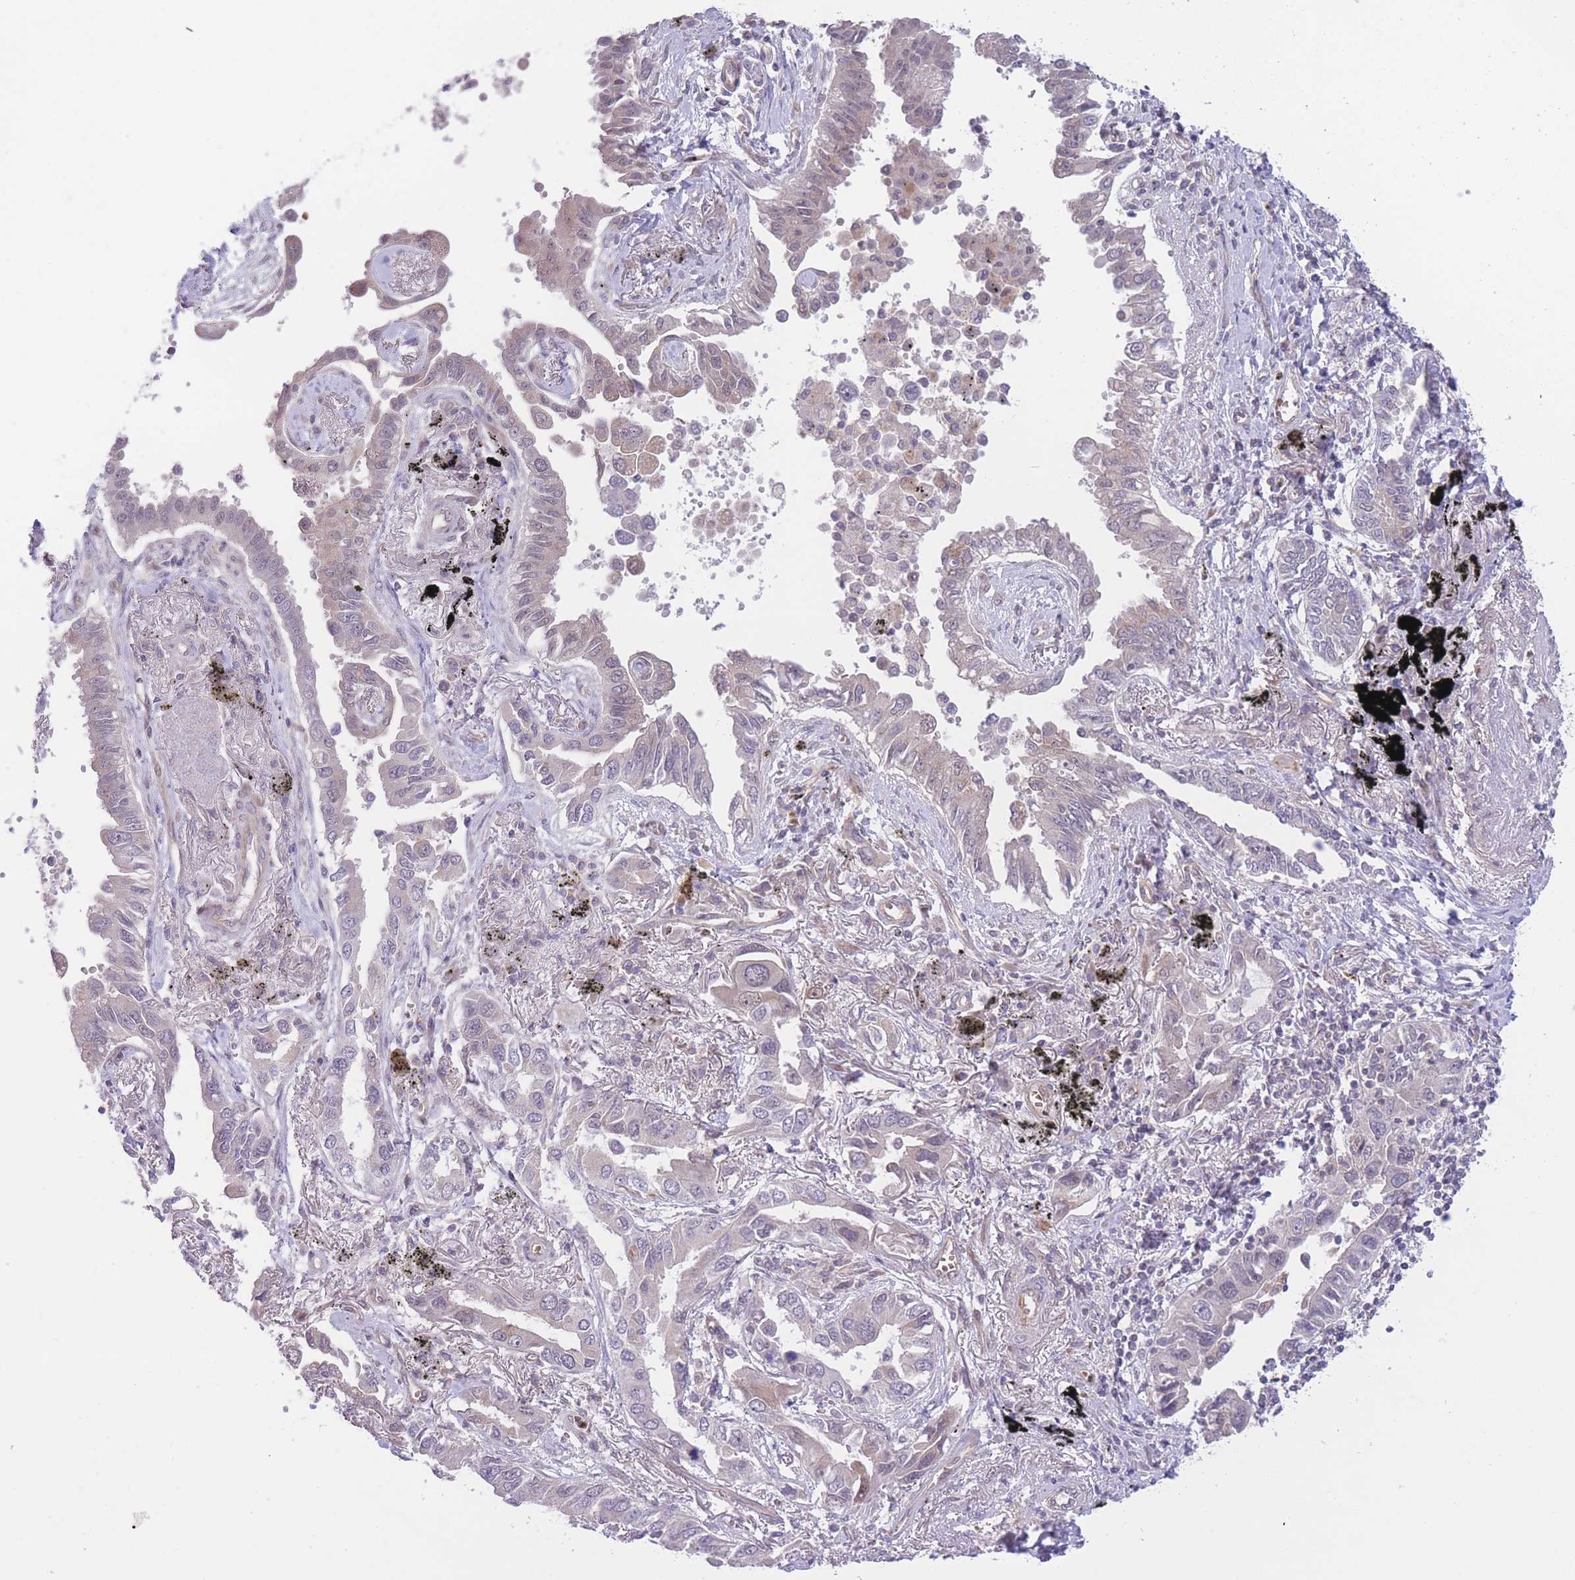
{"staining": {"intensity": "negative", "quantity": "none", "location": "none"}, "tissue": "lung cancer", "cell_type": "Tumor cells", "image_type": "cancer", "snomed": [{"axis": "morphology", "description": "Adenocarcinoma, NOS"}, {"axis": "topography", "description": "Lung"}], "caption": "Photomicrograph shows no significant protein positivity in tumor cells of lung adenocarcinoma.", "gene": "FUT5", "patient": {"sex": "male", "age": 67}}